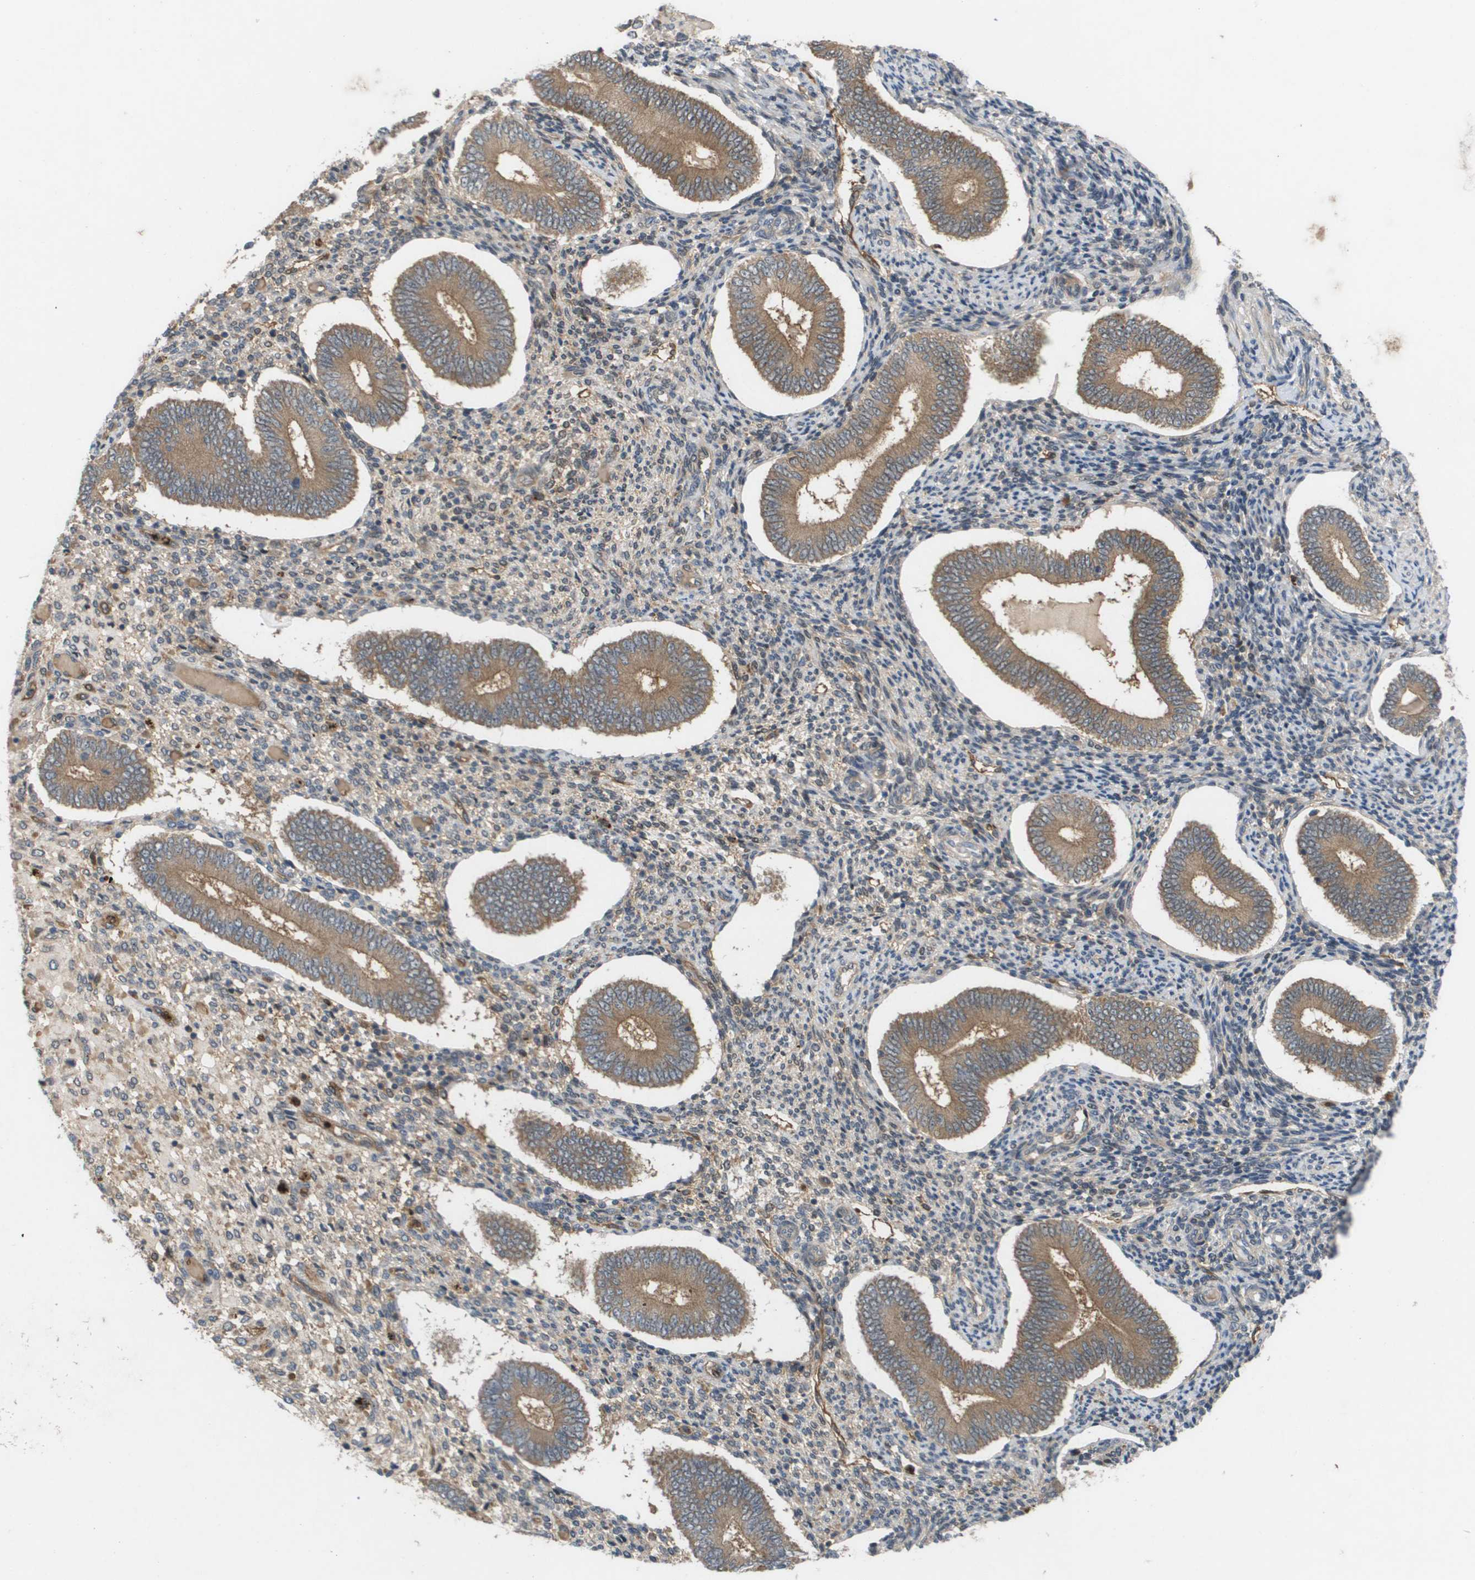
{"staining": {"intensity": "weak", "quantity": "25%-75%", "location": "cytoplasmic/membranous"}, "tissue": "endometrium", "cell_type": "Cells in endometrial stroma", "image_type": "normal", "snomed": [{"axis": "morphology", "description": "Normal tissue, NOS"}, {"axis": "topography", "description": "Endometrium"}], "caption": "Weak cytoplasmic/membranous expression is seen in about 25%-75% of cells in endometrial stroma in unremarkable endometrium.", "gene": "PALD1", "patient": {"sex": "female", "age": 42}}